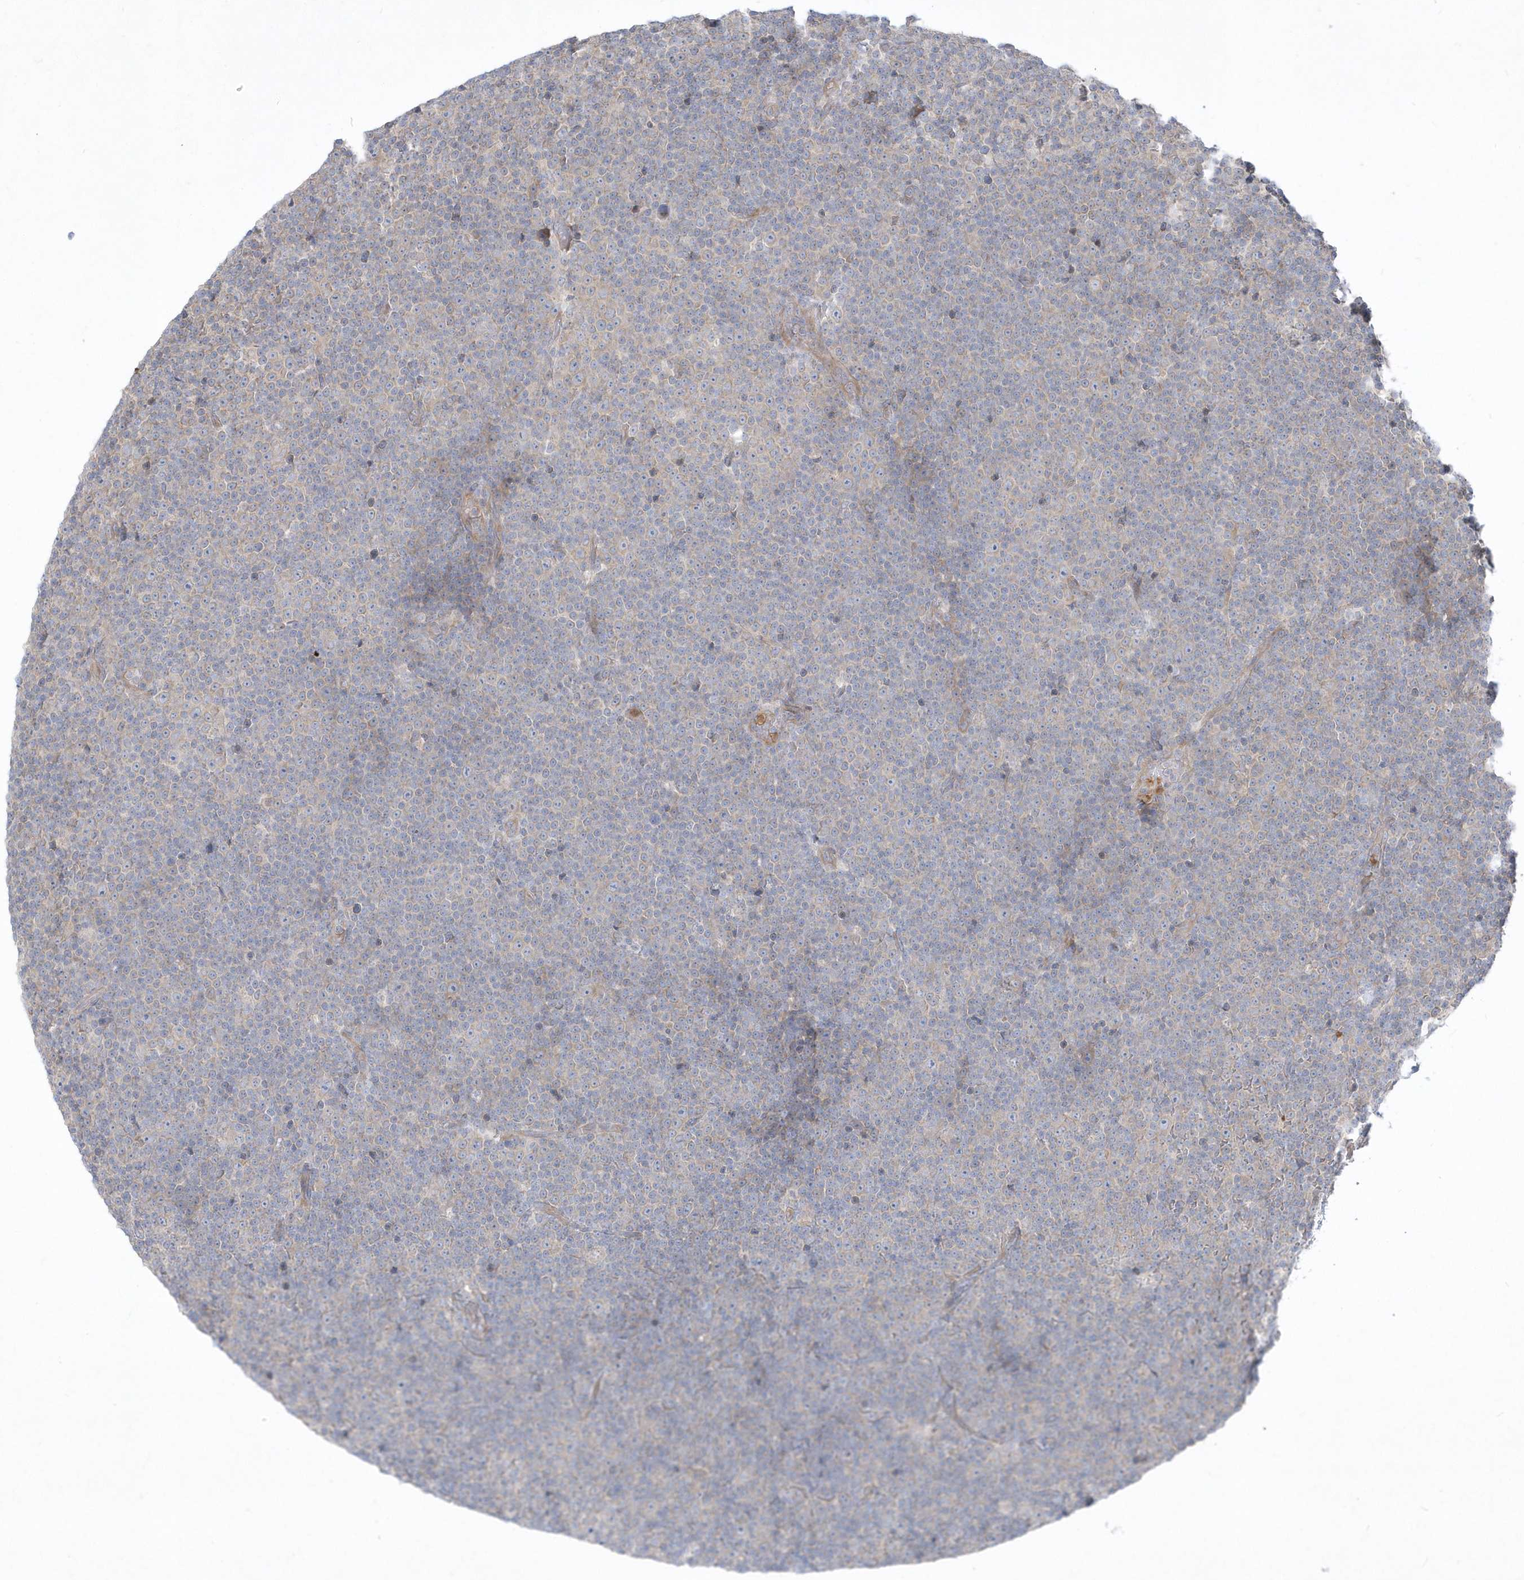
{"staining": {"intensity": "negative", "quantity": "none", "location": "none"}, "tissue": "lymphoma", "cell_type": "Tumor cells", "image_type": "cancer", "snomed": [{"axis": "morphology", "description": "Malignant lymphoma, non-Hodgkin's type, Low grade"}, {"axis": "topography", "description": "Lymph node"}], "caption": "Protein analysis of lymphoma exhibits no significant staining in tumor cells.", "gene": "LARS1", "patient": {"sex": "female", "age": 67}}